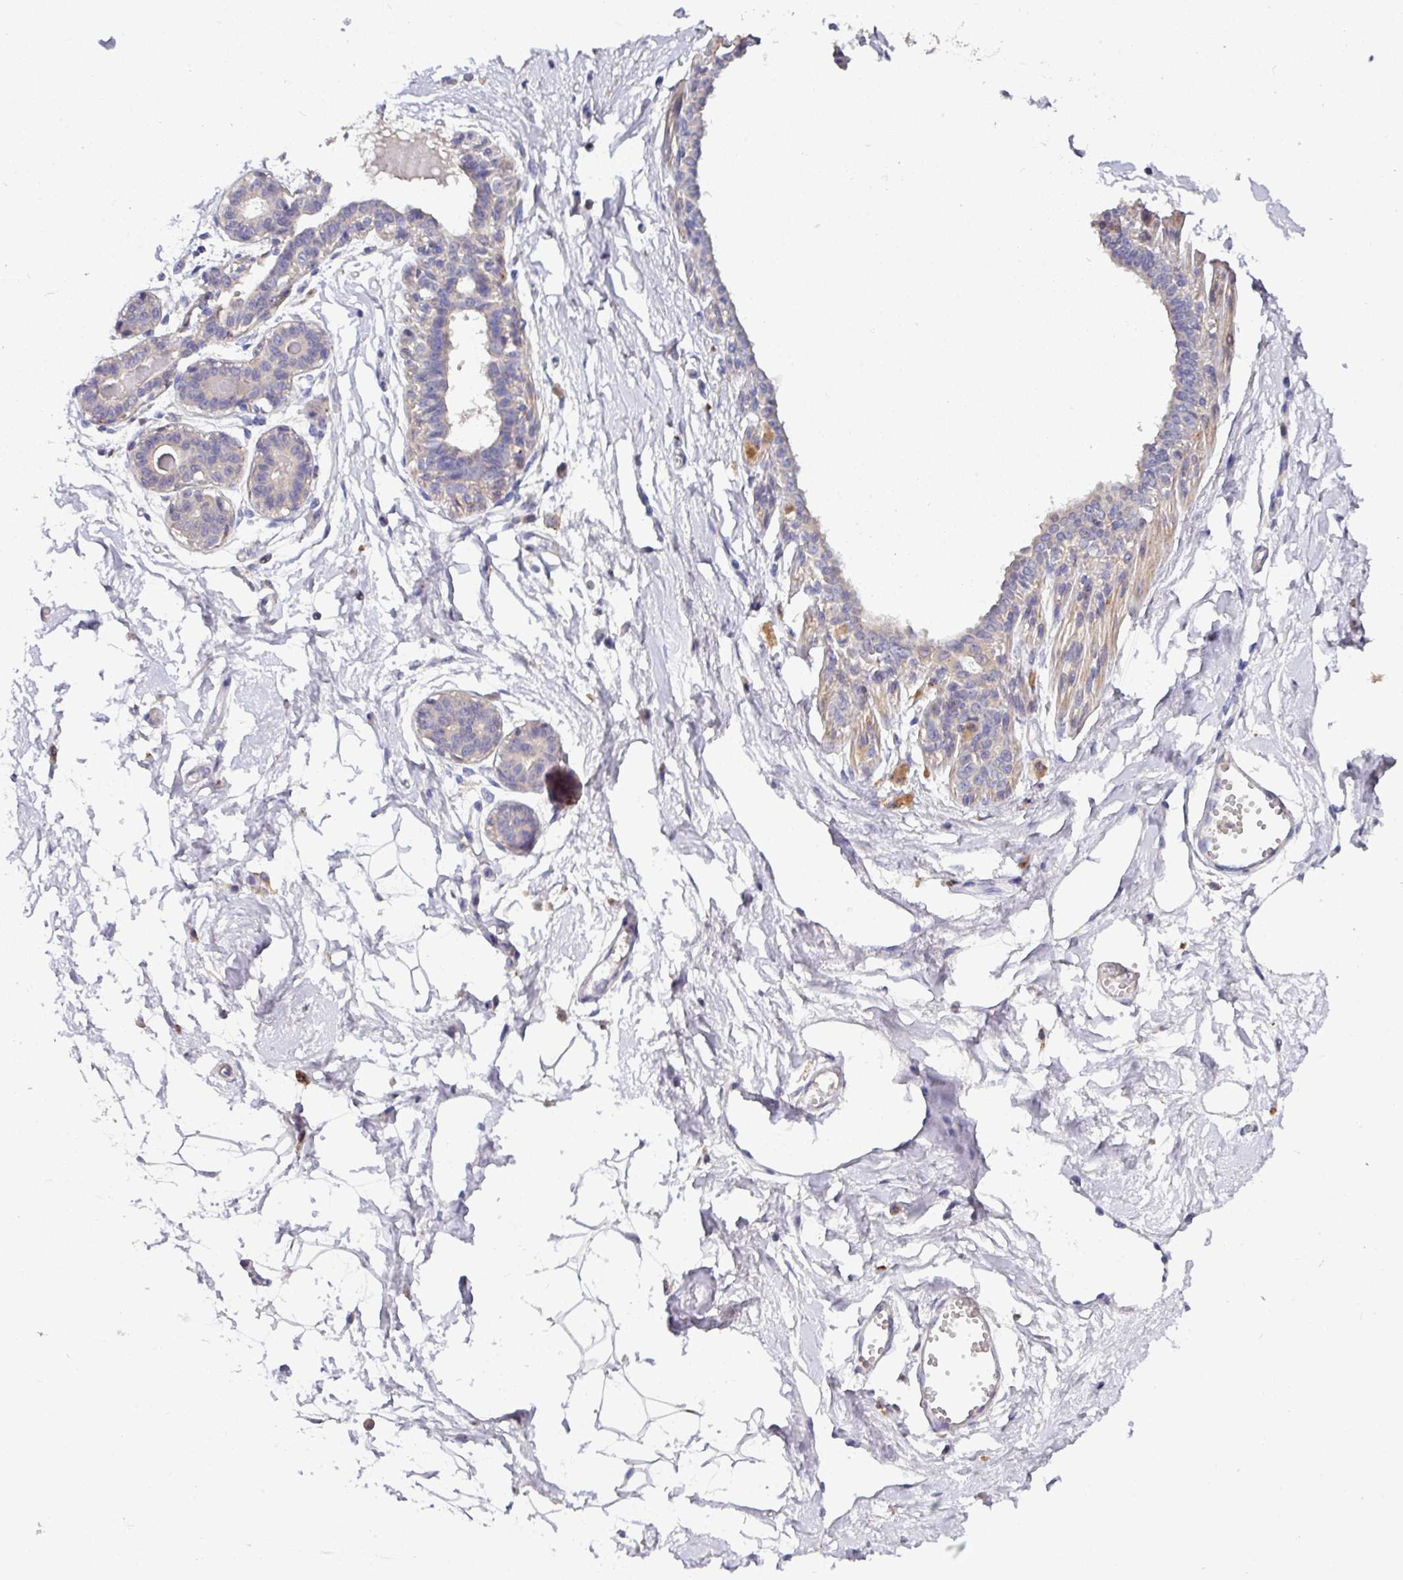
{"staining": {"intensity": "negative", "quantity": "none", "location": "none"}, "tissue": "breast", "cell_type": "Adipocytes", "image_type": "normal", "snomed": [{"axis": "morphology", "description": "Normal tissue, NOS"}, {"axis": "topography", "description": "Breast"}], "caption": "Immunohistochemistry histopathology image of normal breast: breast stained with DAB (3,3'-diaminobenzidine) demonstrates no significant protein positivity in adipocytes.", "gene": "AEBP2", "patient": {"sex": "female", "age": 45}}